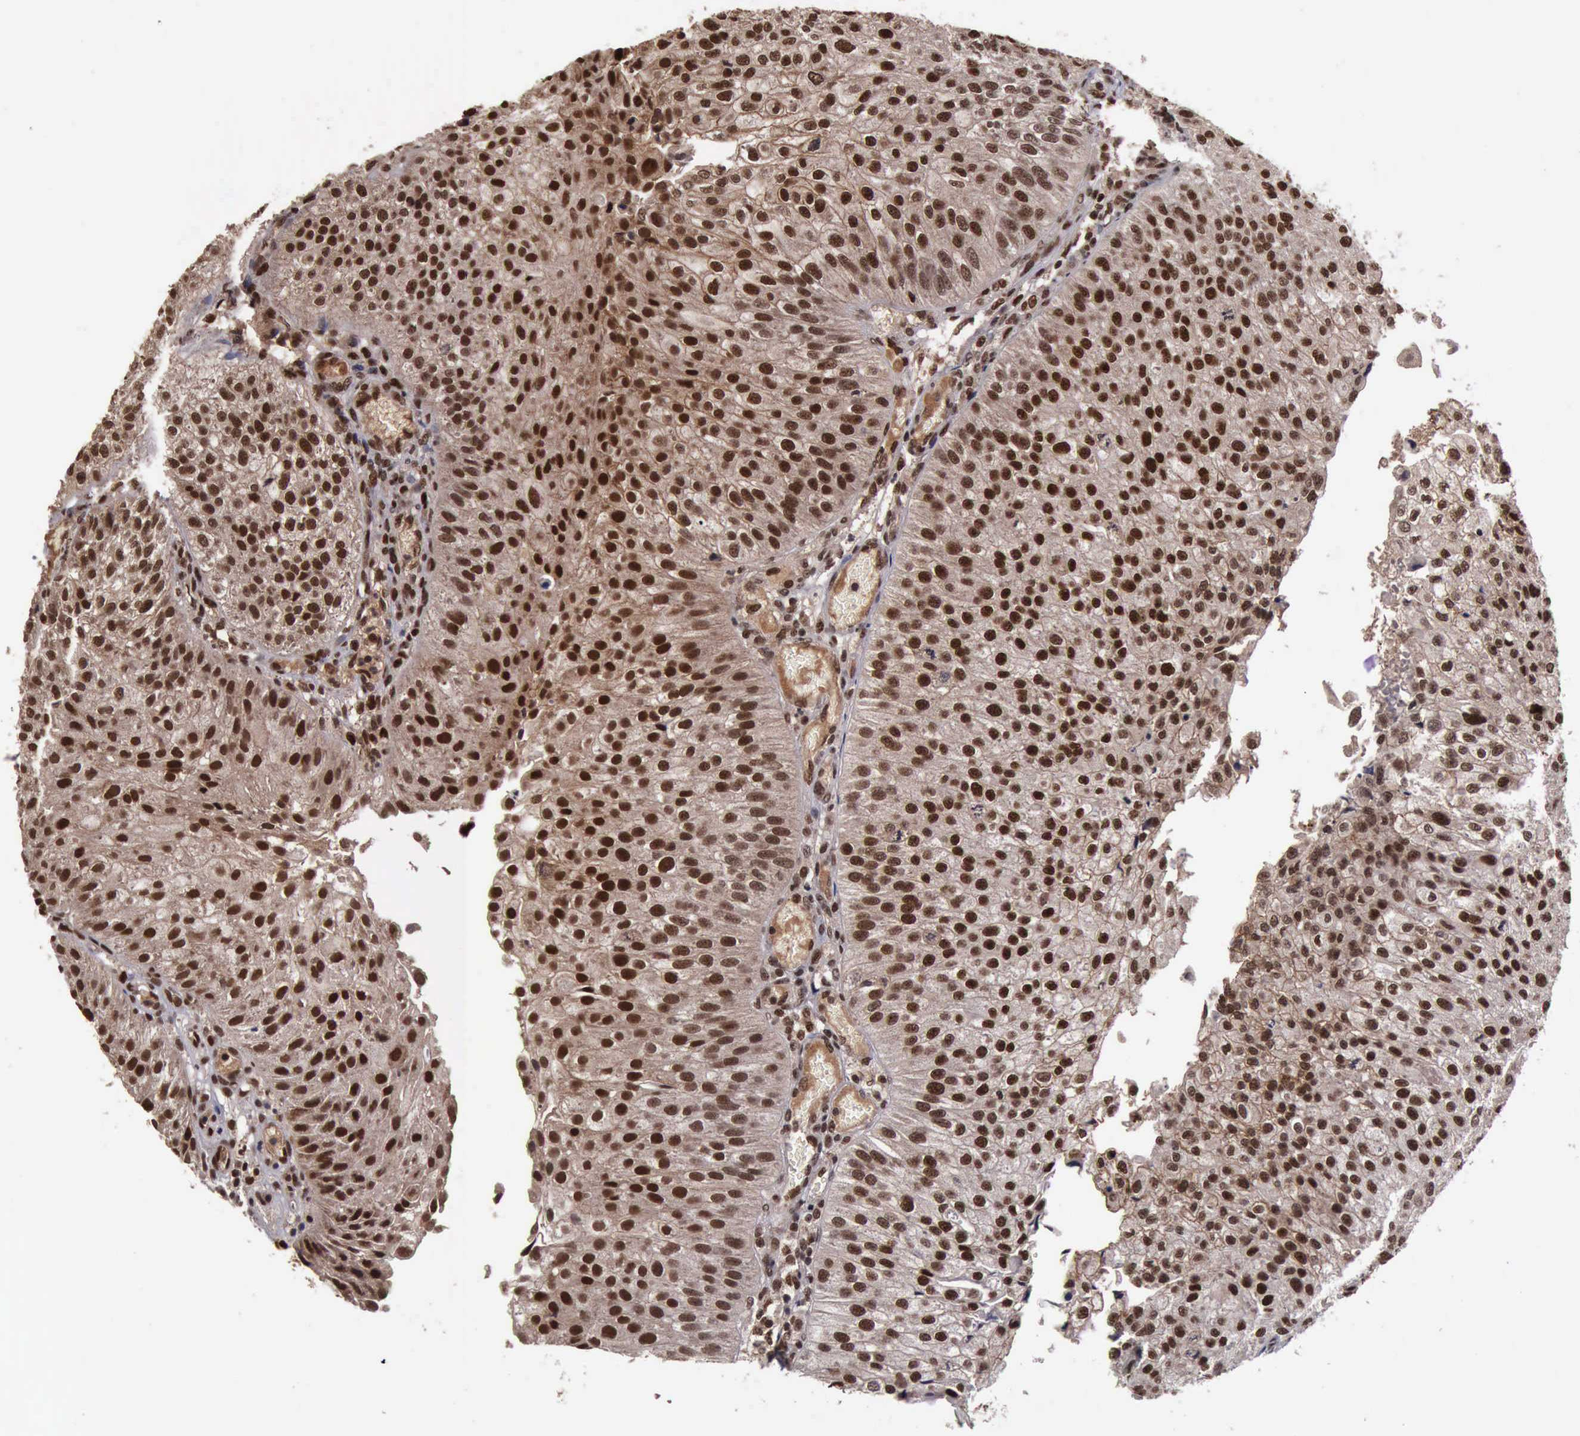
{"staining": {"intensity": "strong", "quantity": ">75%", "location": "cytoplasmic/membranous,nuclear"}, "tissue": "urothelial cancer", "cell_type": "Tumor cells", "image_type": "cancer", "snomed": [{"axis": "morphology", "description": "Urothelial carcinoma, Low grade"}, {"axis": "topography", "description": "Urinary bladder"}], "caption": "The micrograph shows staining of urothelial cancer, revealing strong cytoplasmic/membranous and nuclear protein expression (brown color) within tumor cells. (brown staining indicates protein expression, while blue staining denotes nuclei).", "gene": "TRMT2A", "patient": {"sex": "female", "age": 89}}